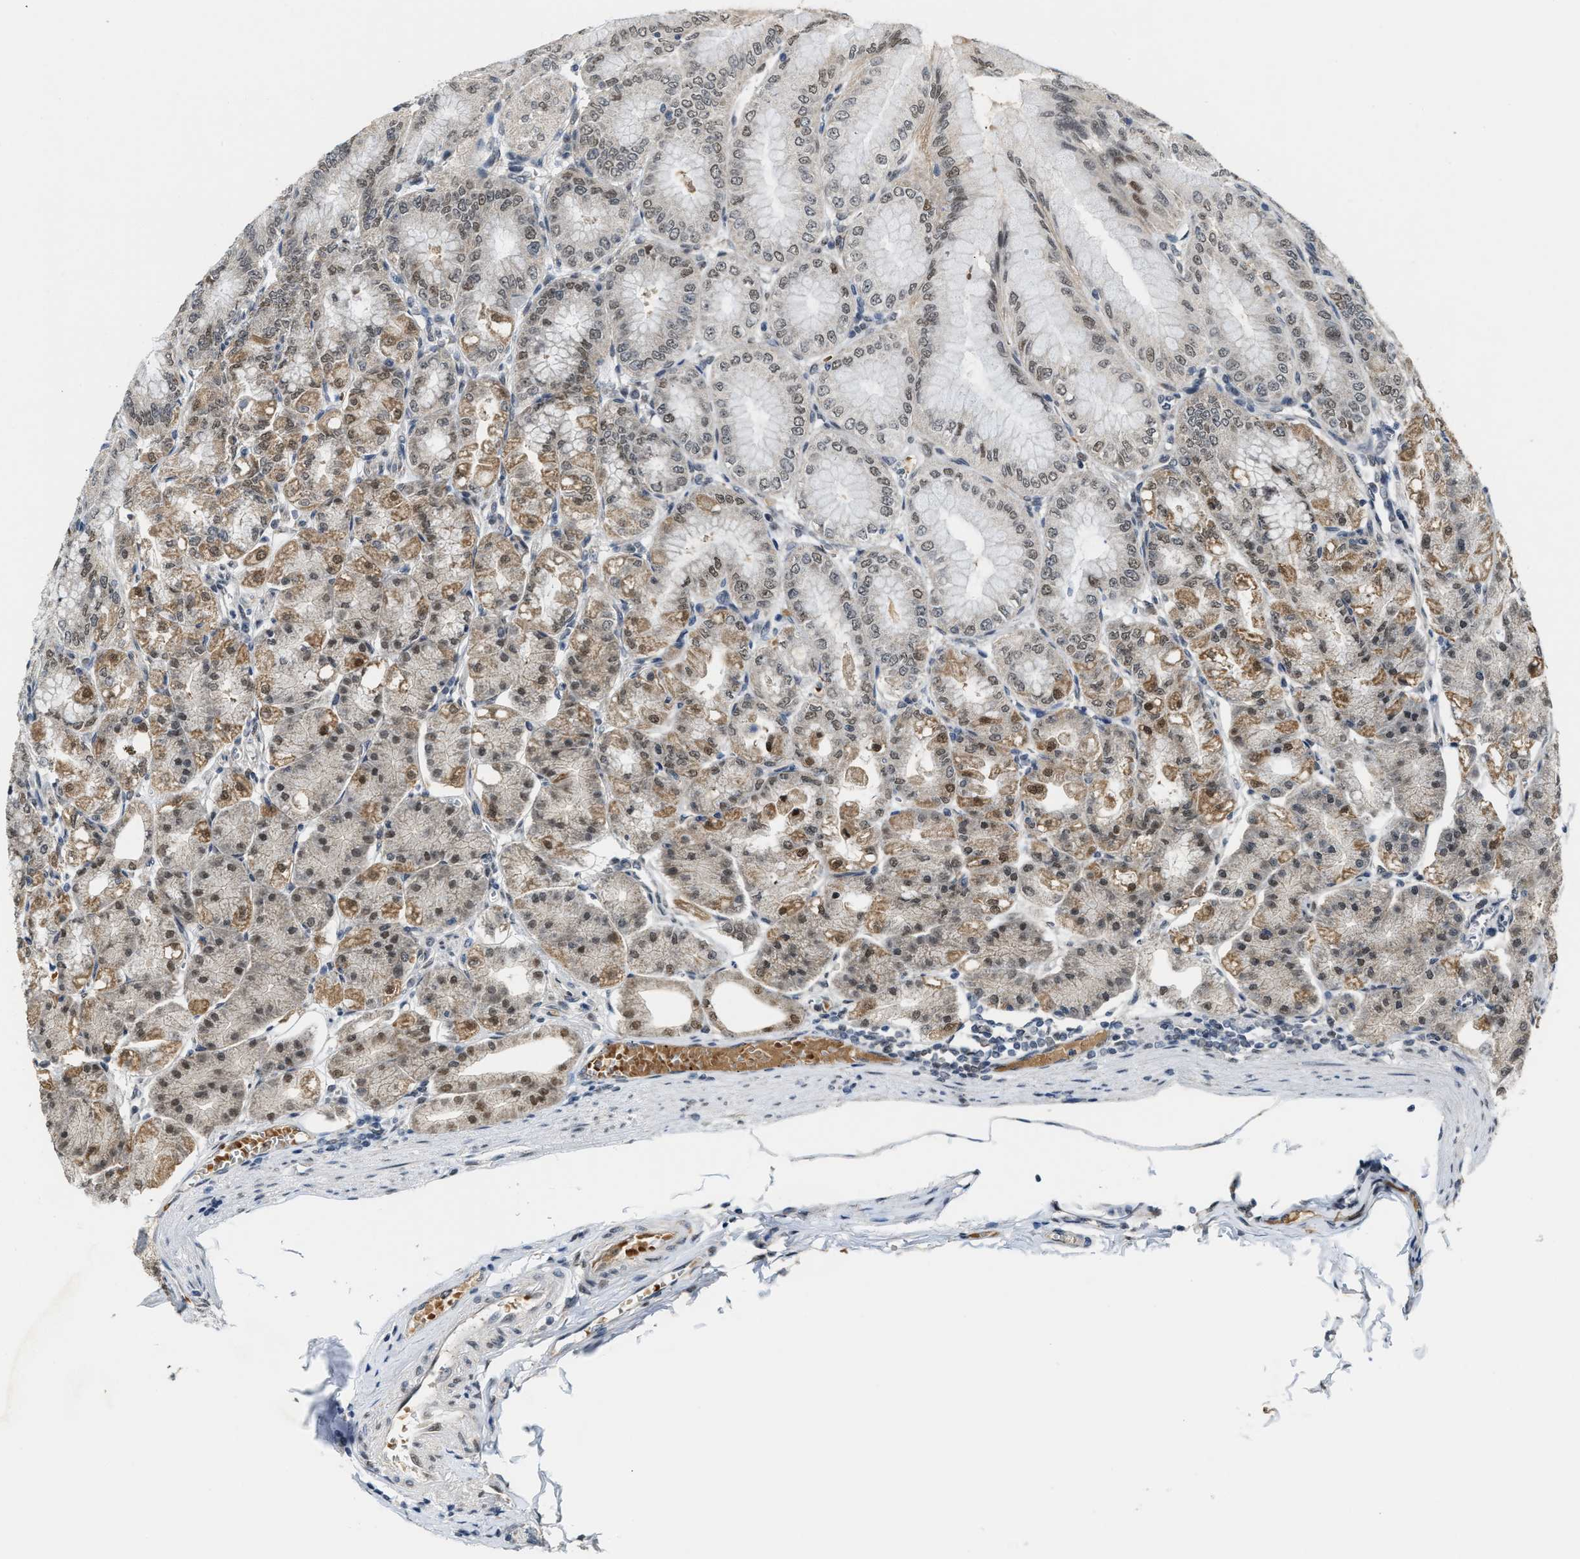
{"staining": {"intensity": "moderate", "quantity": ">75%", "location": "cytoplasmic/membranous,nuclear"}, "tissue": "stomach", "cell_type": "Glandular cells", "image_type": "normal", "snomed": [{"axis": "morphology", "description": "Normal tissue, NOS"}, {"axis": "topography", "description": "Stomach, lower"}], "caption": "A histopathology image of human stomach stained for a protein demonstrates moderate cytoplasmic/membranous,nuclear brown staining in glandular cells. (Brightfield microscopy of DAB IHC at high magnification).", "gene": "KIF24", "patient": {"sex": "male", "age": 71}}